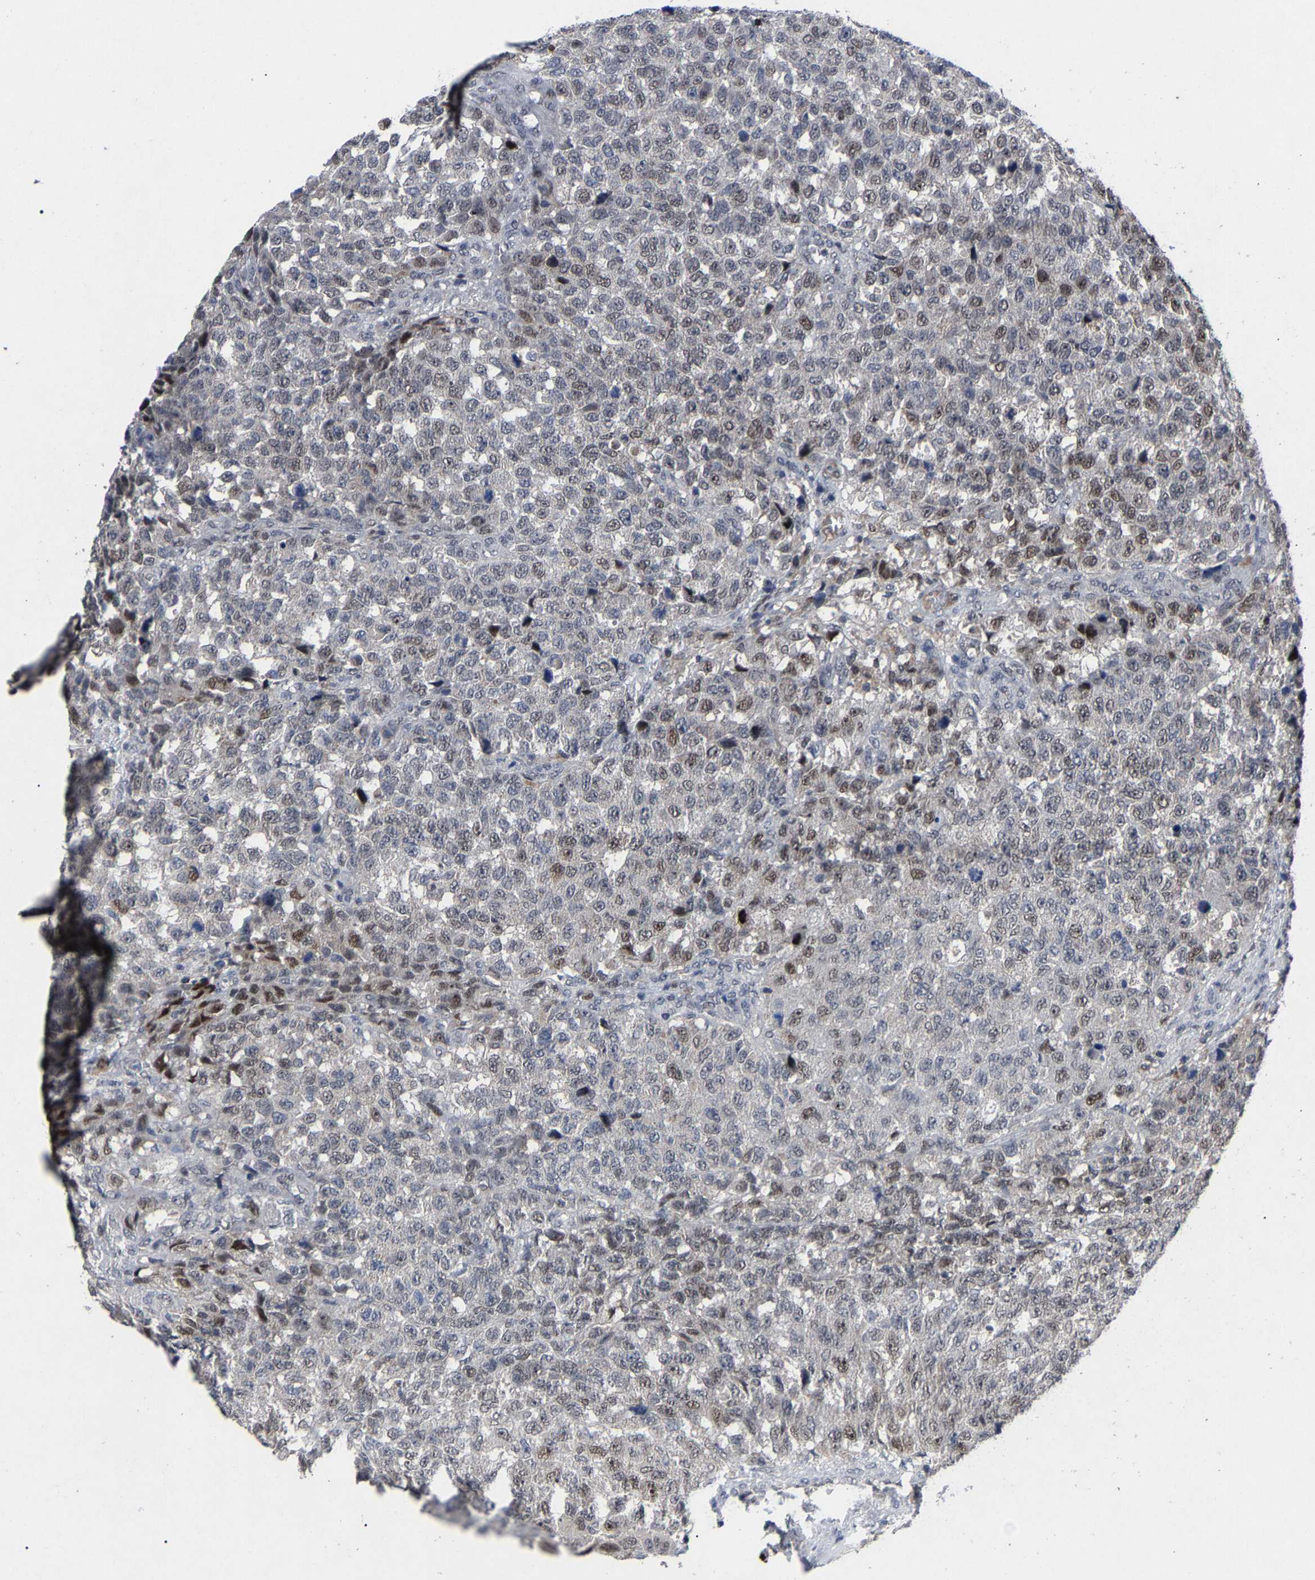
{"staining": {"intensity": "weak", "quantity": "<25%", "location": "nuclear"}, "tissue": "testis cancer", "cell_type": "Tumor cells", "image_type": "cancer", "snomed": [{"axis": "morphology", "description": "Seminoma, NOS"}, {"axis": "topography", "description": "Testis"}], "caption": "Micrograph shows no significant protein expression in tumor cells of testis cancer (seminoma).", "gene": "LSM8", "patient": {"sex": "male", "age": 59}}